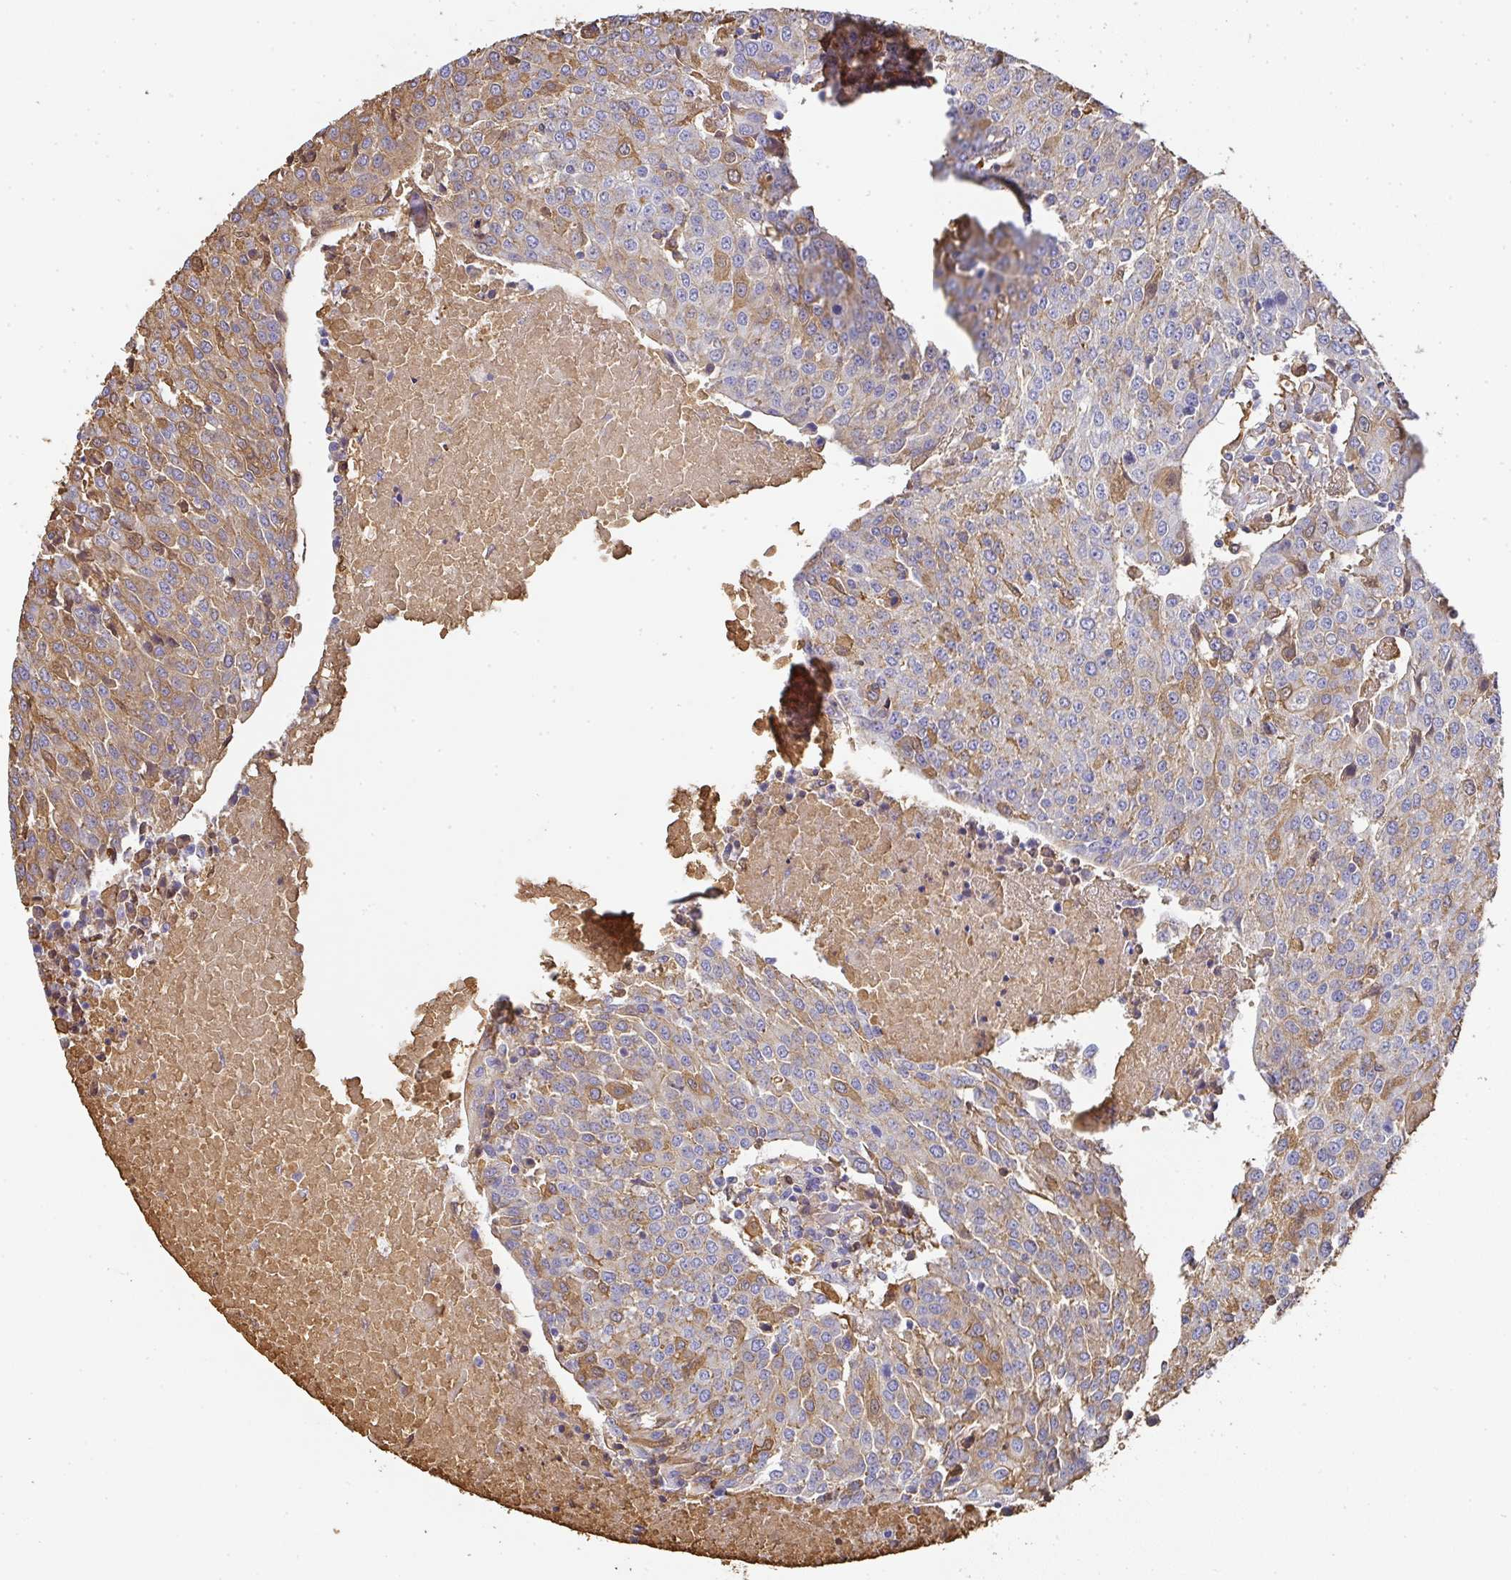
{"staining": {"intensity": "moderate", "quantity": "25%-75%", "location": "cytoplasmic/membranous"}, "tissue": "urothelial cancer", "cell_type": "Tumor cells", "image_type": "cancer", "snomed": [{"axis": "morphology", "description": "Urothelial carcinoma, High grade"}, {"axis": "topography", "description": "Urinary bladder"}], "caption": "IHC histopathology image of neoplastic tissue: urothelial cancer stained using immunohistochemistry displays medium levels of moderate protein expression localized specifically in the cytoplasmic/membranous of tumor cells, appearing as a cytoplasmic/membranous brown color.", "gene": "ALB", "patient": {"sex": "female", "age": 85}}